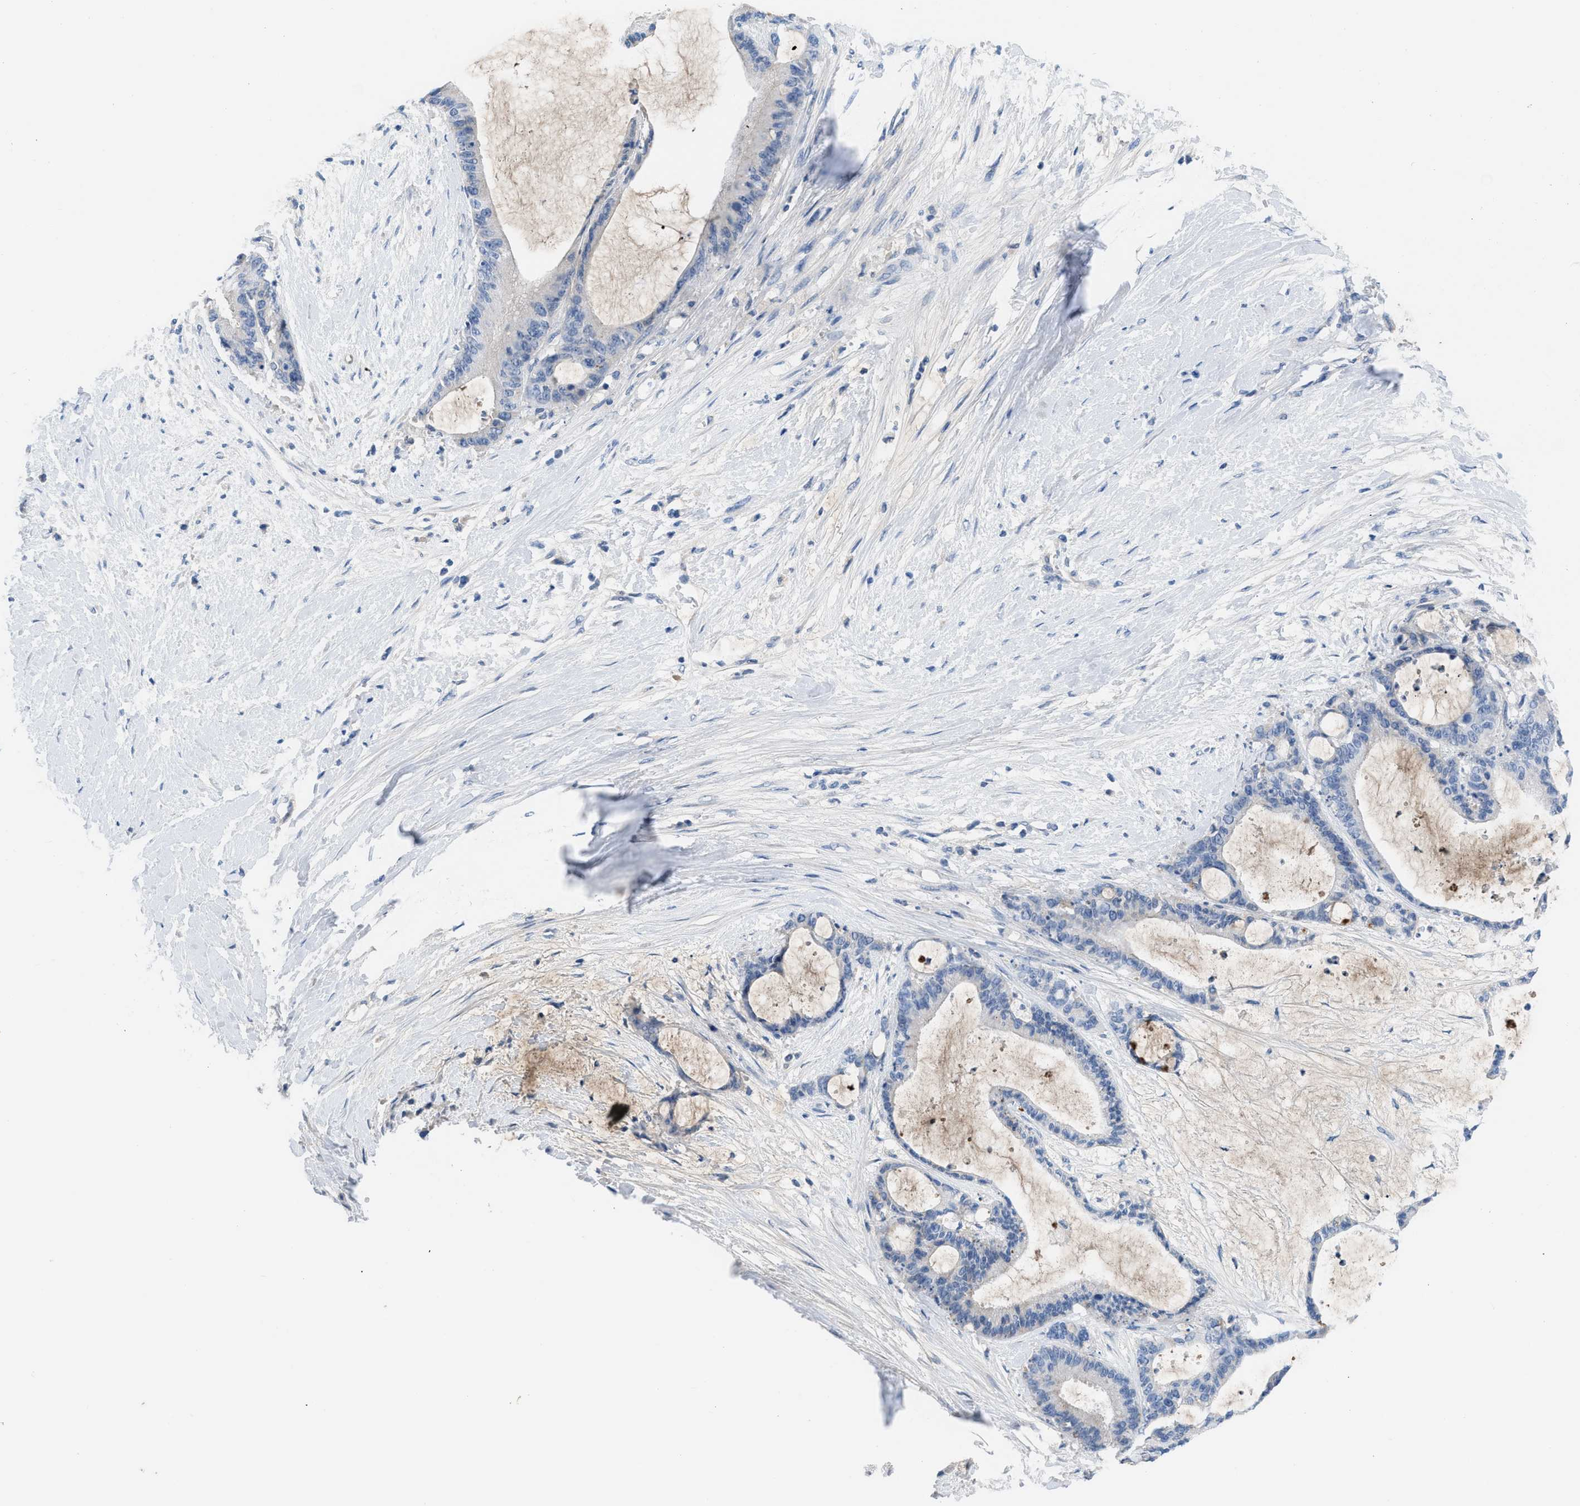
{"staining": {"intensity": "negative", "quantity": "none", "location": "none"}, "tissue": "liver cancer", "cell_type": "Tumor cells", "image_type": "cancer", "snomed": [{"axis": "morphology", "description": "Cholangiocarcinoma"}, {"axis": "topography", "description": "Liver"}], "caption": "An immunohistochemistry (IHC) image of liver cancer is shown. There is no staining in tumor cells of liver cancer.", "gene": "HPX", "patient": {"sex": "female", "age": 73}}